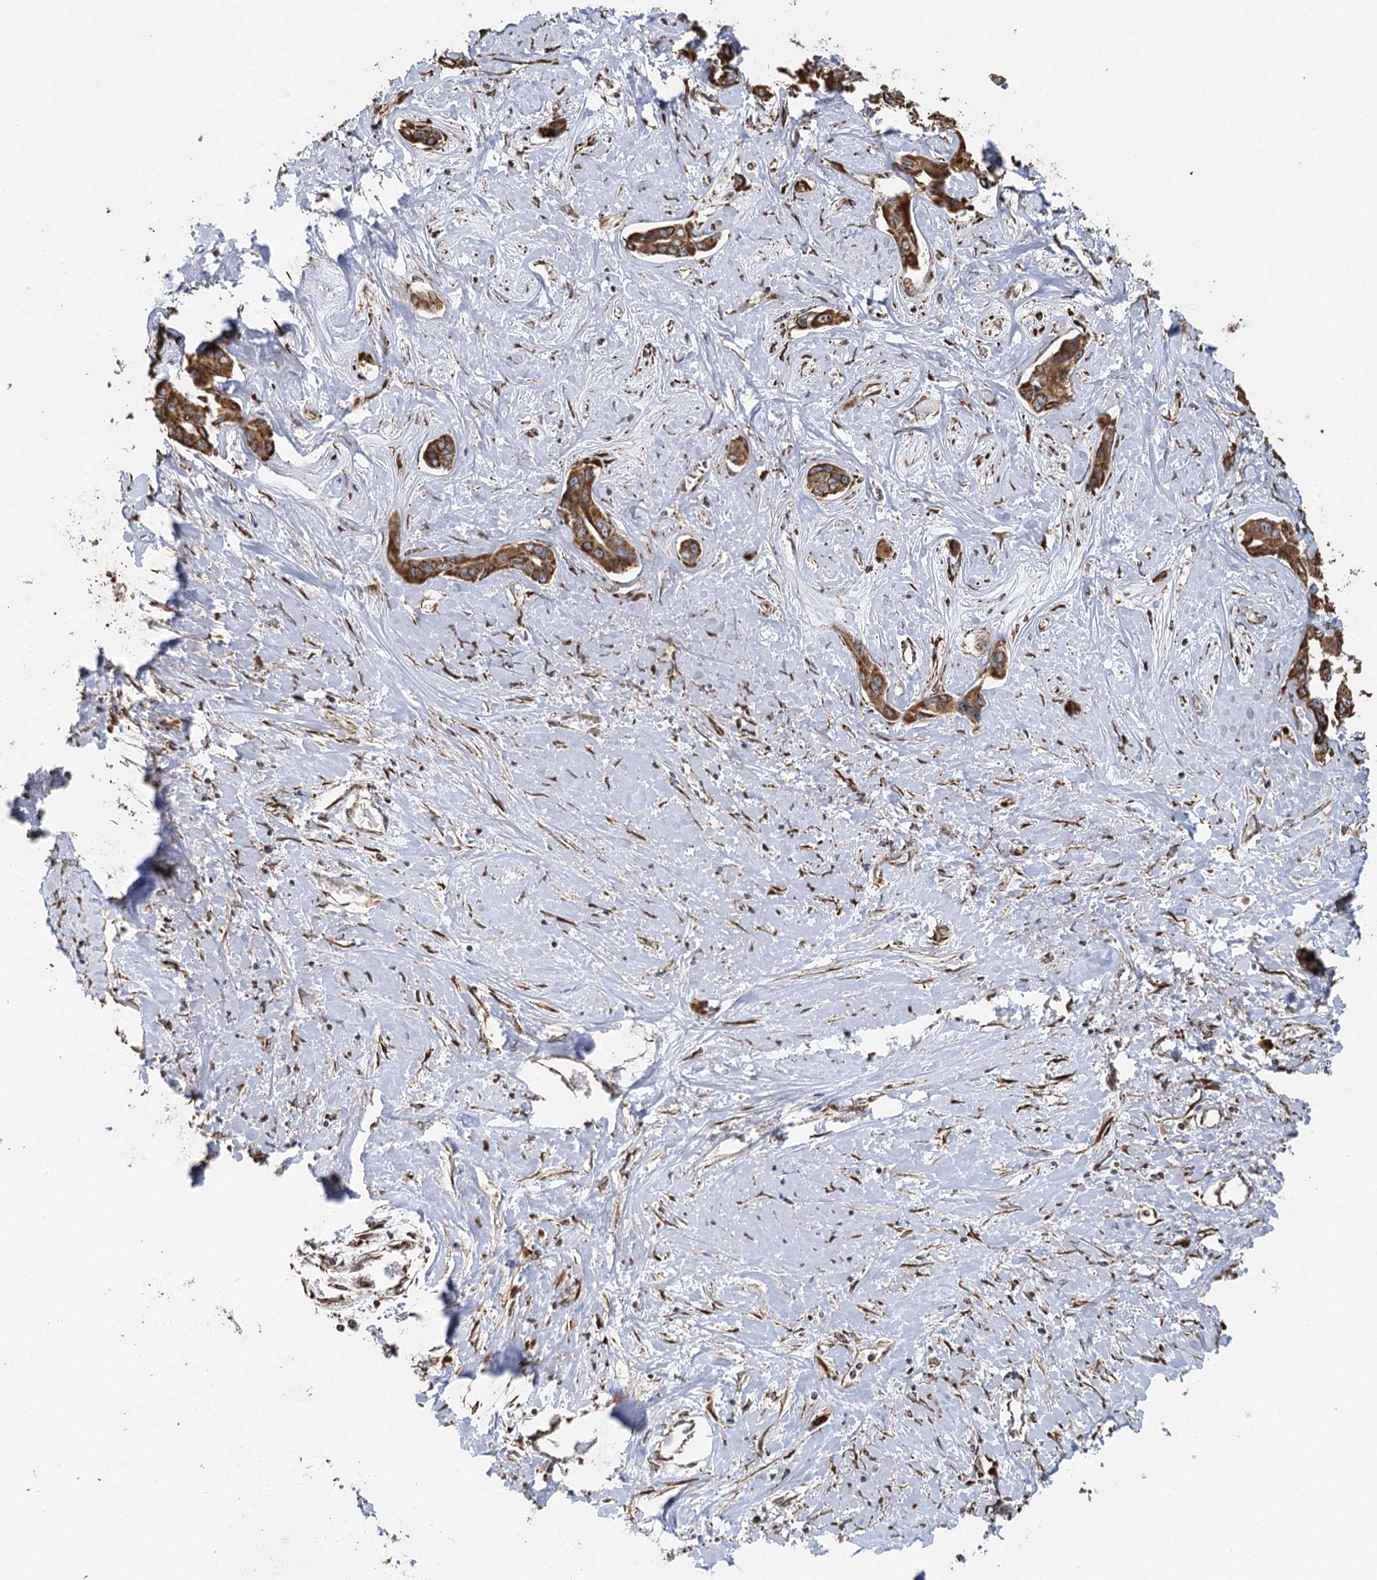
{"staining": {"intensity": "strong", "quantity": ">75%", "location": "cytoplasmic/membranous"}, "tissue": "liver cancer", "cell_type": "Tumor cells", "image_type": "cancer", "snomed": [{"axis": "morphology", "description": "Cholangiocarcinoma"}, {"axis": "topography", "description": "Liver"}], "caption": "Immunohistochemical staining of liver cancer (cholangiocarcinoma) shows high levels of strong cytoplasmic/membranous protein expression in about >75% of tumor cells. (Stains: DAB (3,3'-diaminobenzidine) in brown, nuclei in blue, Microscopy: brightfield microscopy at high magnification).", "gene": "IL11RA", "patient": {"sex": "male", "age": 59}}